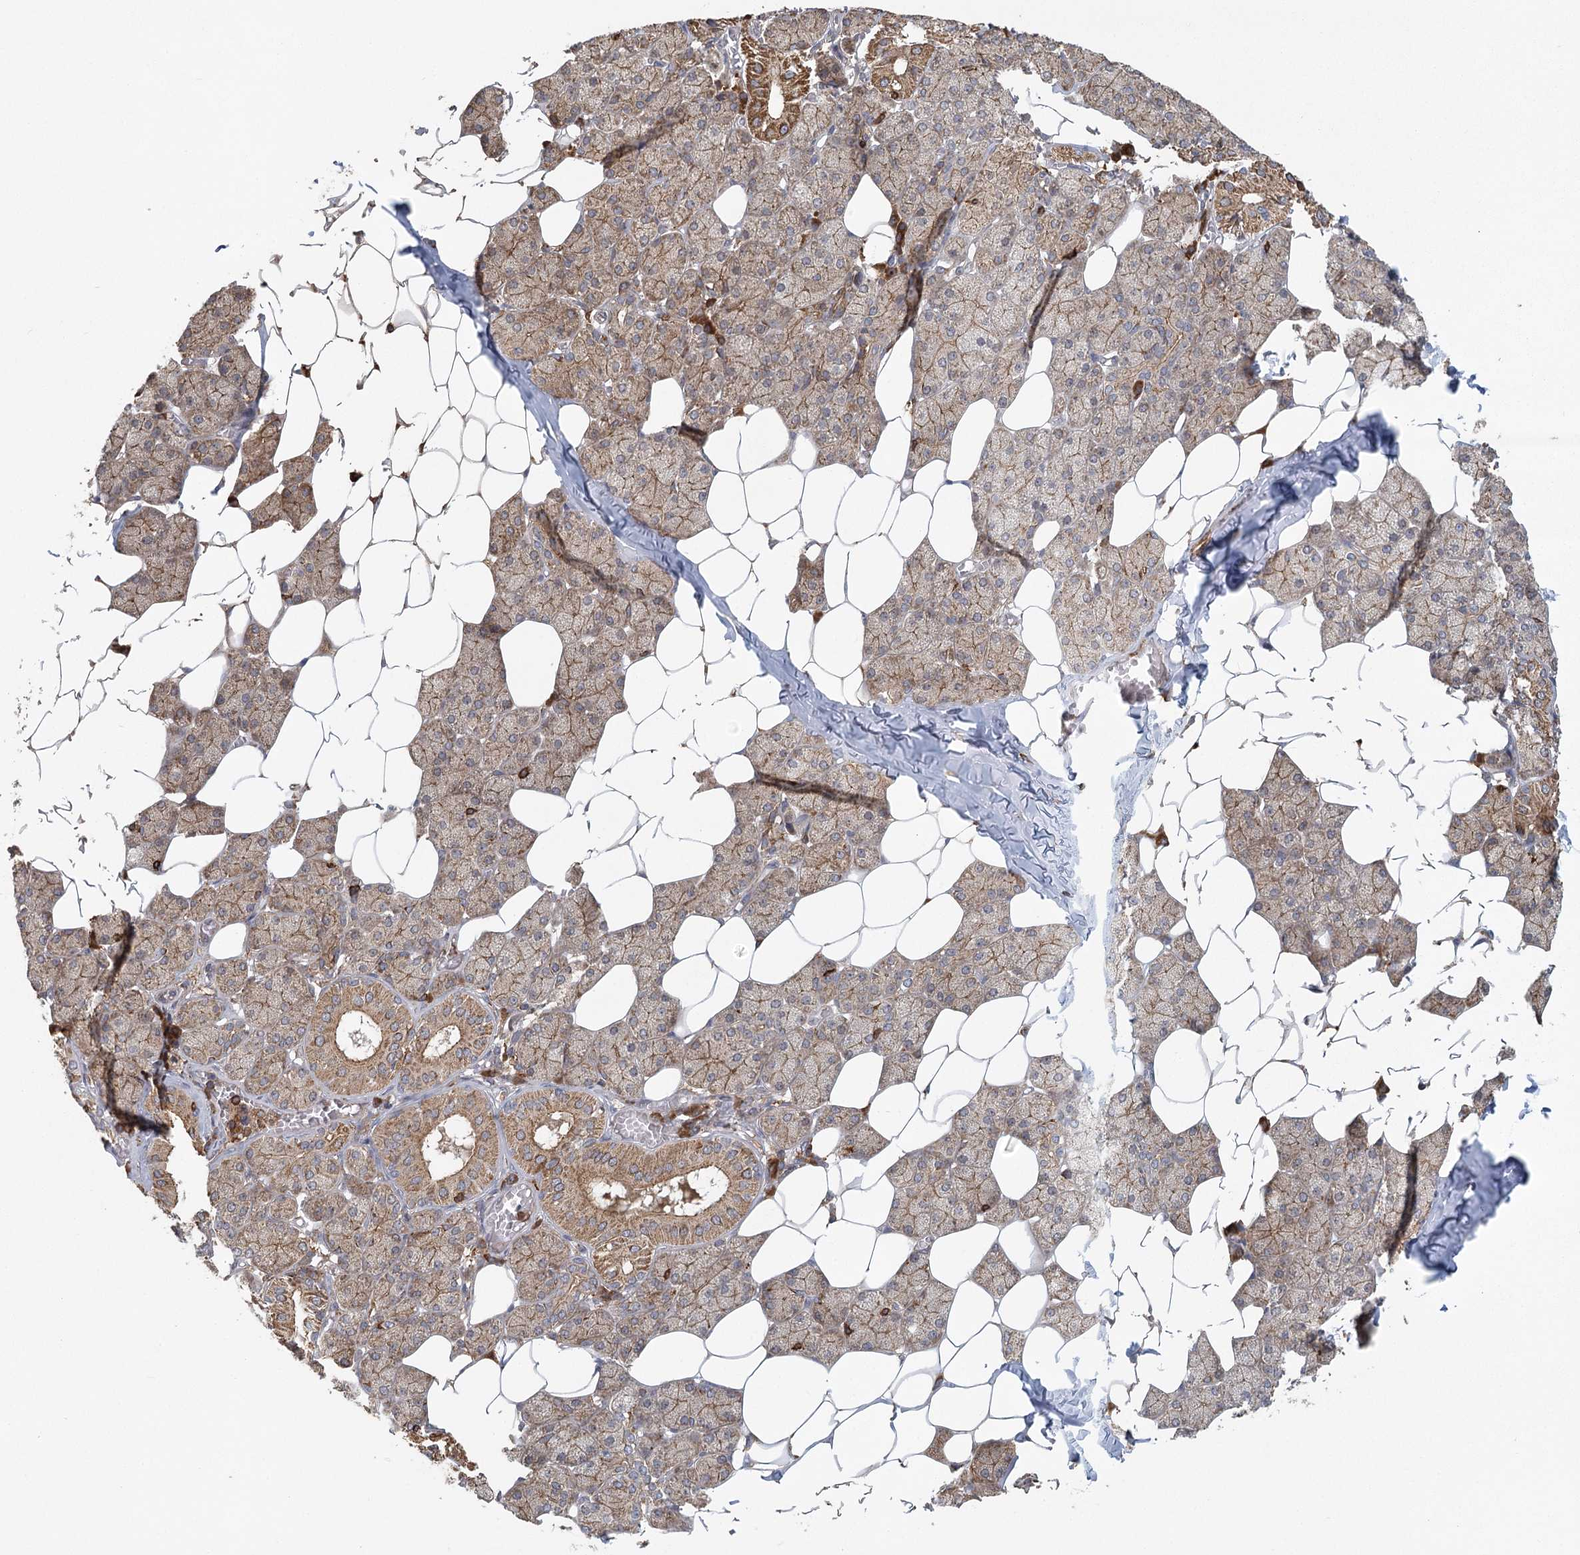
{"staining": {"intensity": "moderate", "quantity": "25%-75%", "location": "cytoplasmic/membranous"}, "tissue": "salivary gland", "cell_type": "Glandular cells", "image_type": "normal", "snomed": [{"axis": "morphology", "description": "Normal tissue, NOS"}, {"axis": "topography", "description": "Salivary gland"}], "caption": "Moderate cytoplasmic/membranous protein expression is appreciated in approximately 25%-75% of glandular cells in salivary gland. (DAB IHC, brown staining for protein, blue staining for nuclei).", "gene": "PLEKHA7", "patient": {"sex": "female", "age": 33}}